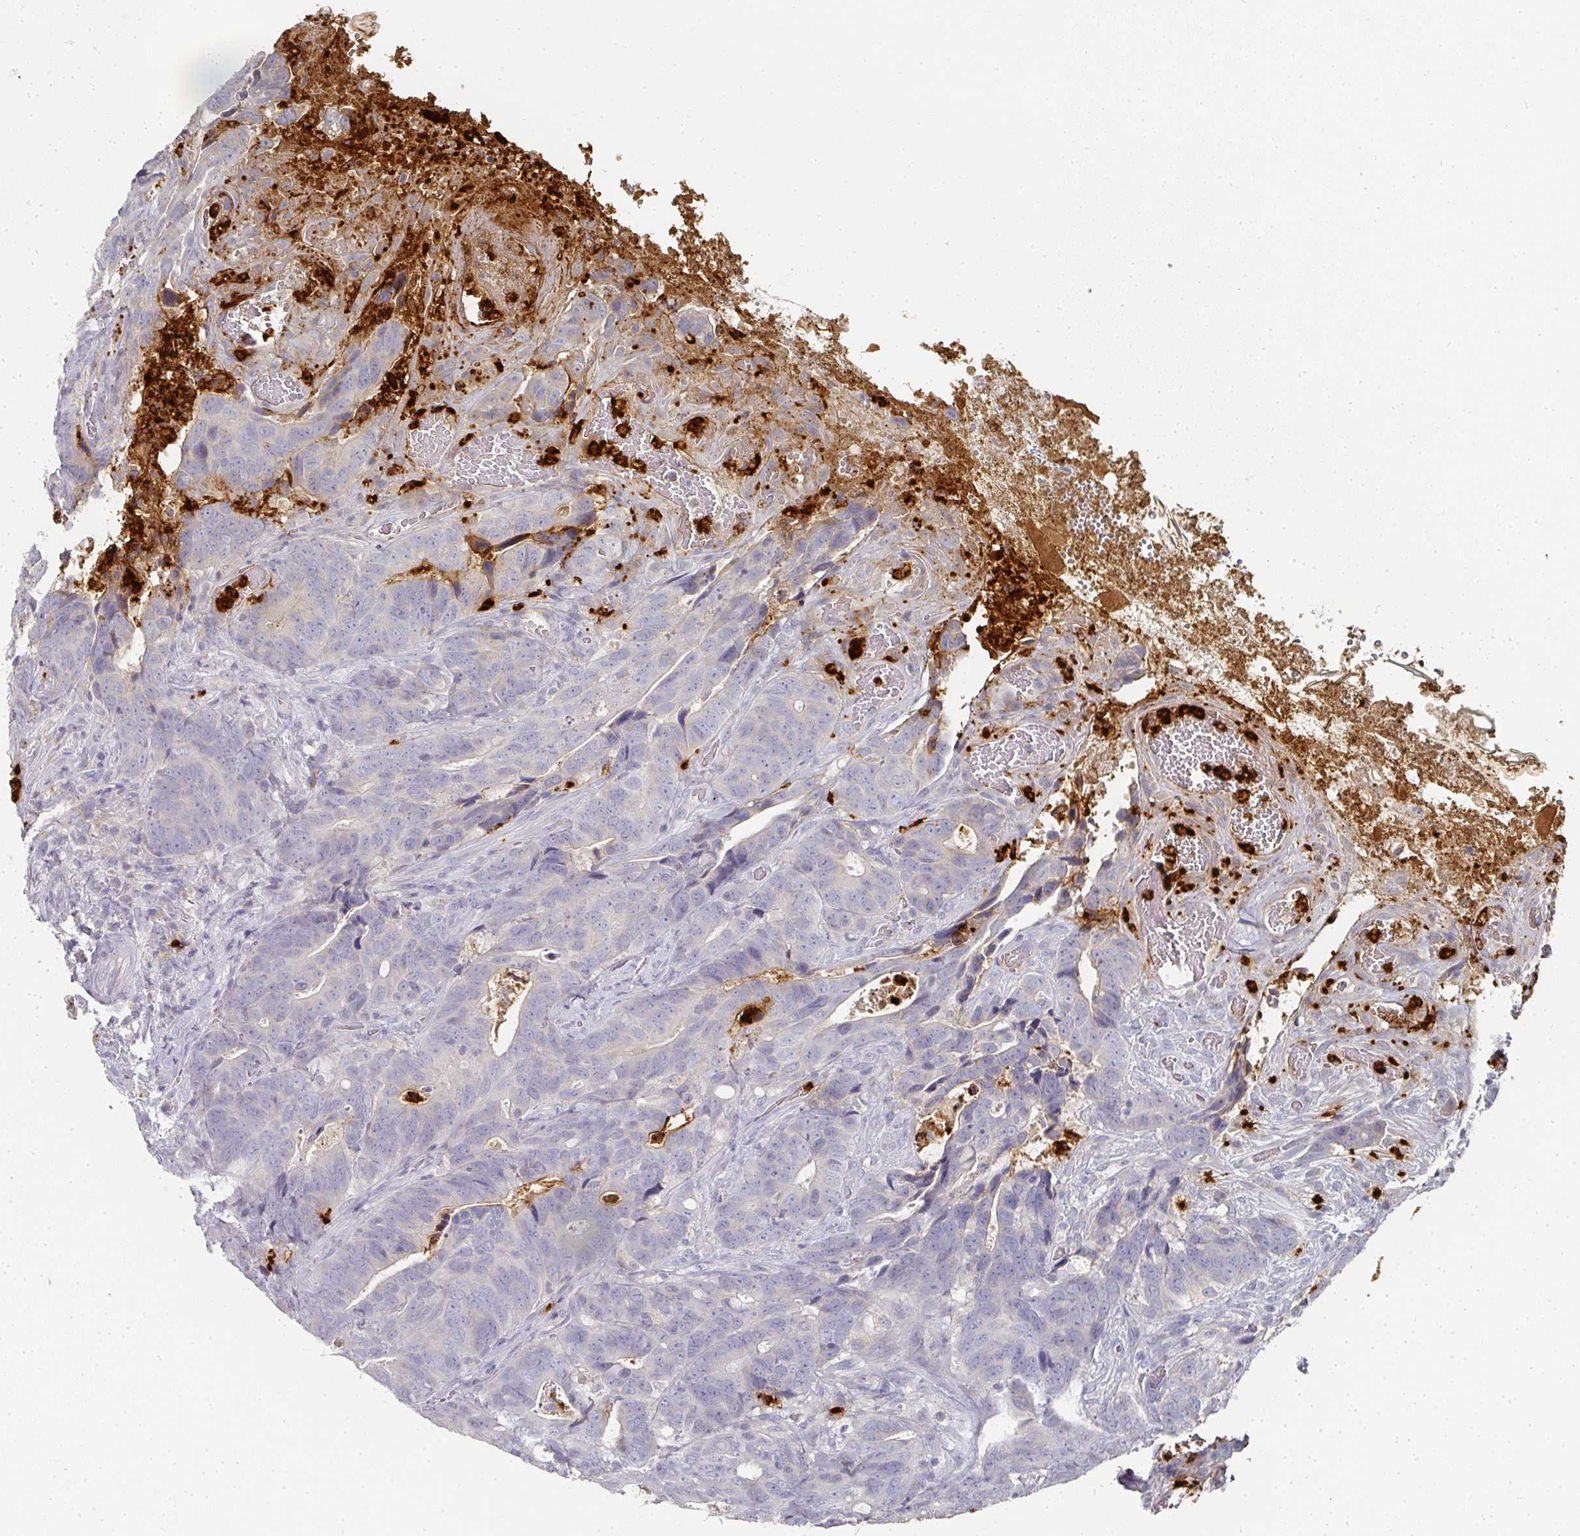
{"staining": {"intensity": "negative", "quantity": "none", "location": "none"}, "tissue": "colorectal cancer", "cell_type": "Tumor cells", "image_type": "cancer", "snomed": [{"axis": "morphology", "description": "Adenocarcinoma, NOS"}, {"axis": "topography", "description": "Colon"}], "caption": "Human colorectal cancer (adenocarcinoma) stained for a protein using immunohistochemistry reveals no expression in tumor cells.", "gene": "CAMP", "patient": {"sex": "female", "age": 82}}